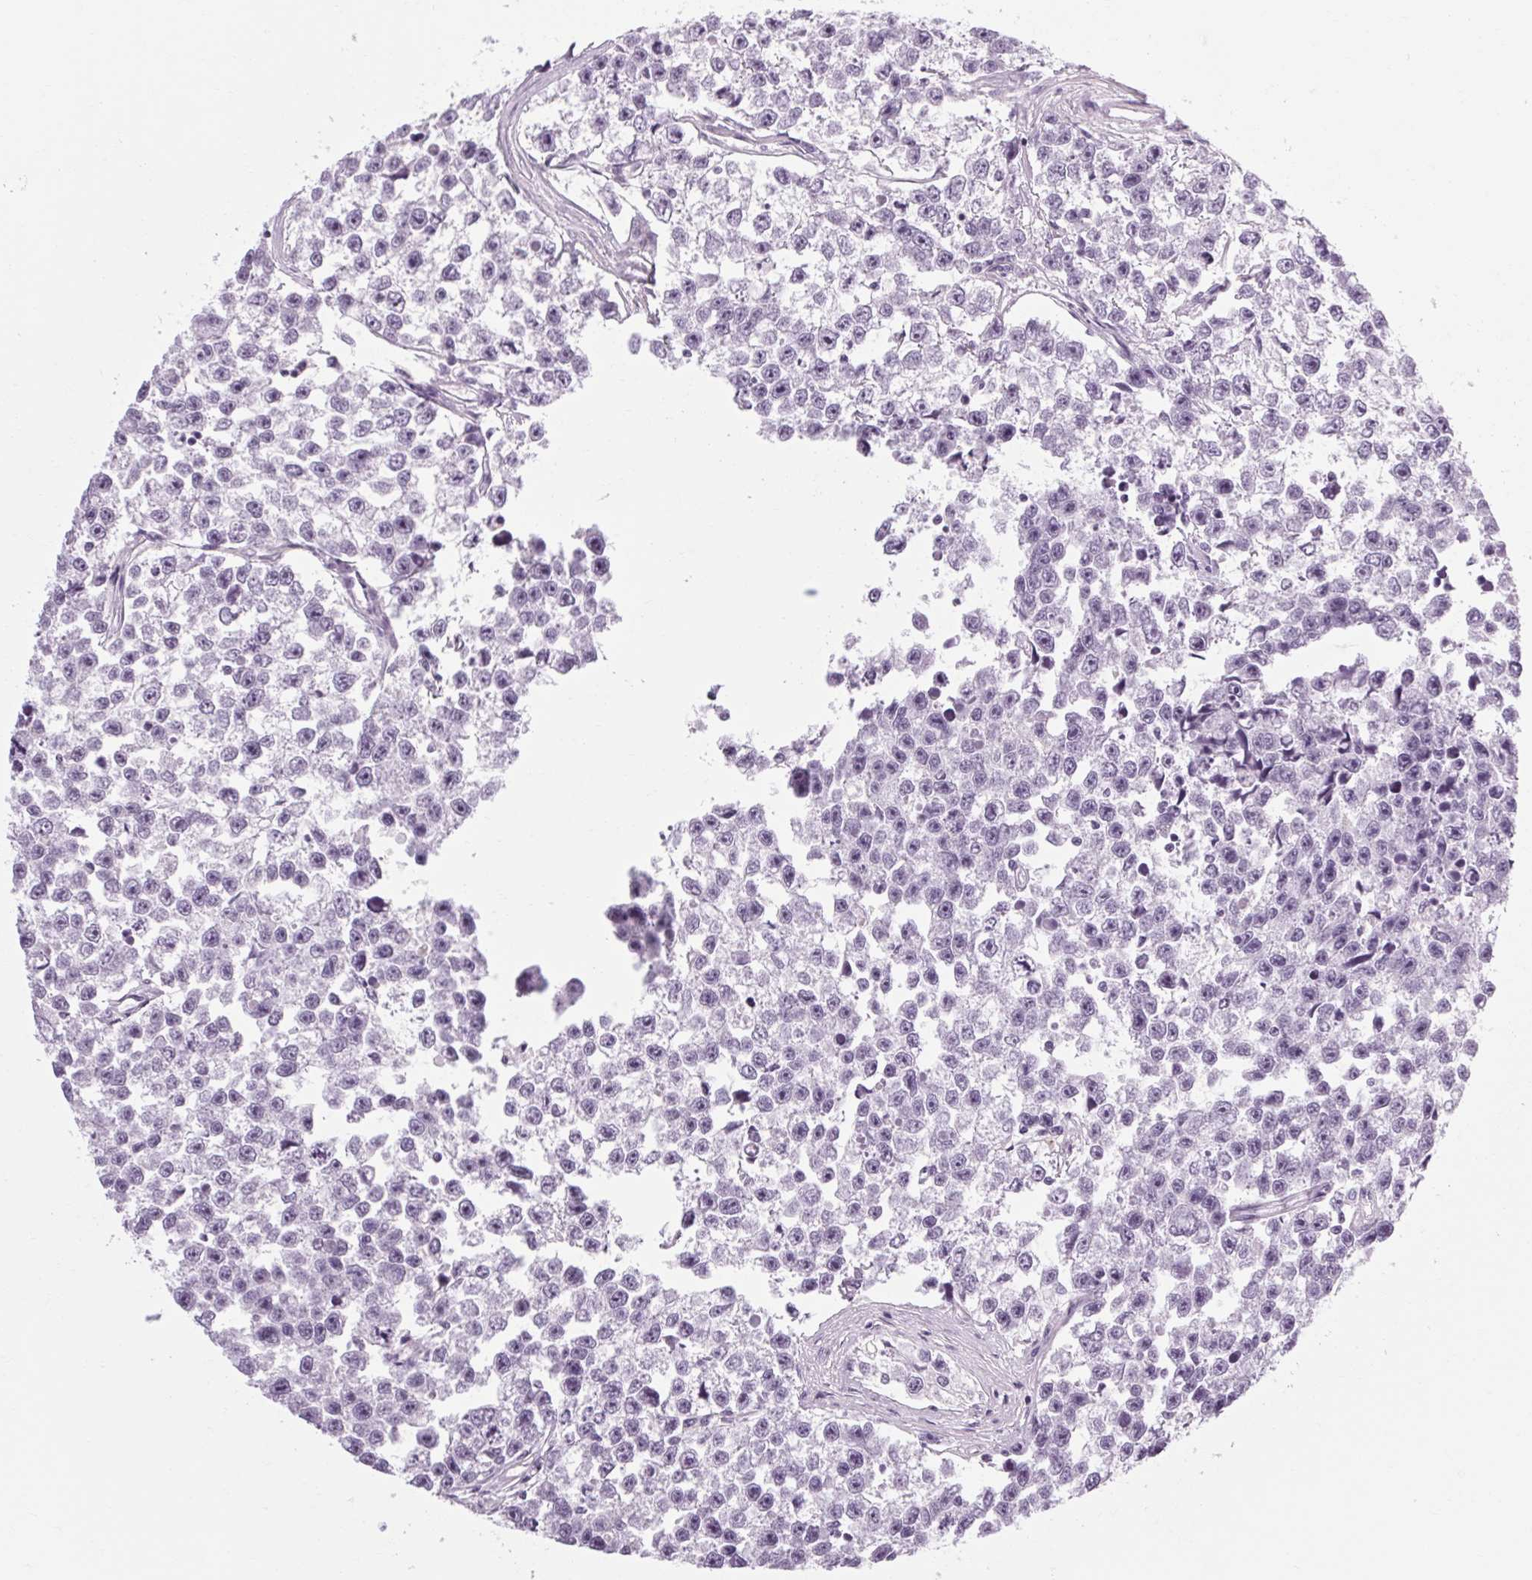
{"staining": {"intensity": "negative", "quantity": "none", "location": "none"}, "tissue": "testis cancer", "cell_type": "Tumor cells", "image_type": "cancer", "snomed": [{"axis": "morphology", "description": "Seminoma, NOS"}, {"axis": "topography", "description": "Testis"}], "caption": "Immunohistochemistry of testis cancer (seminoma) demonstrates no expression in tumor cells.", "gene": "POMC", "patient": {"sex": "male", "age": 26}}